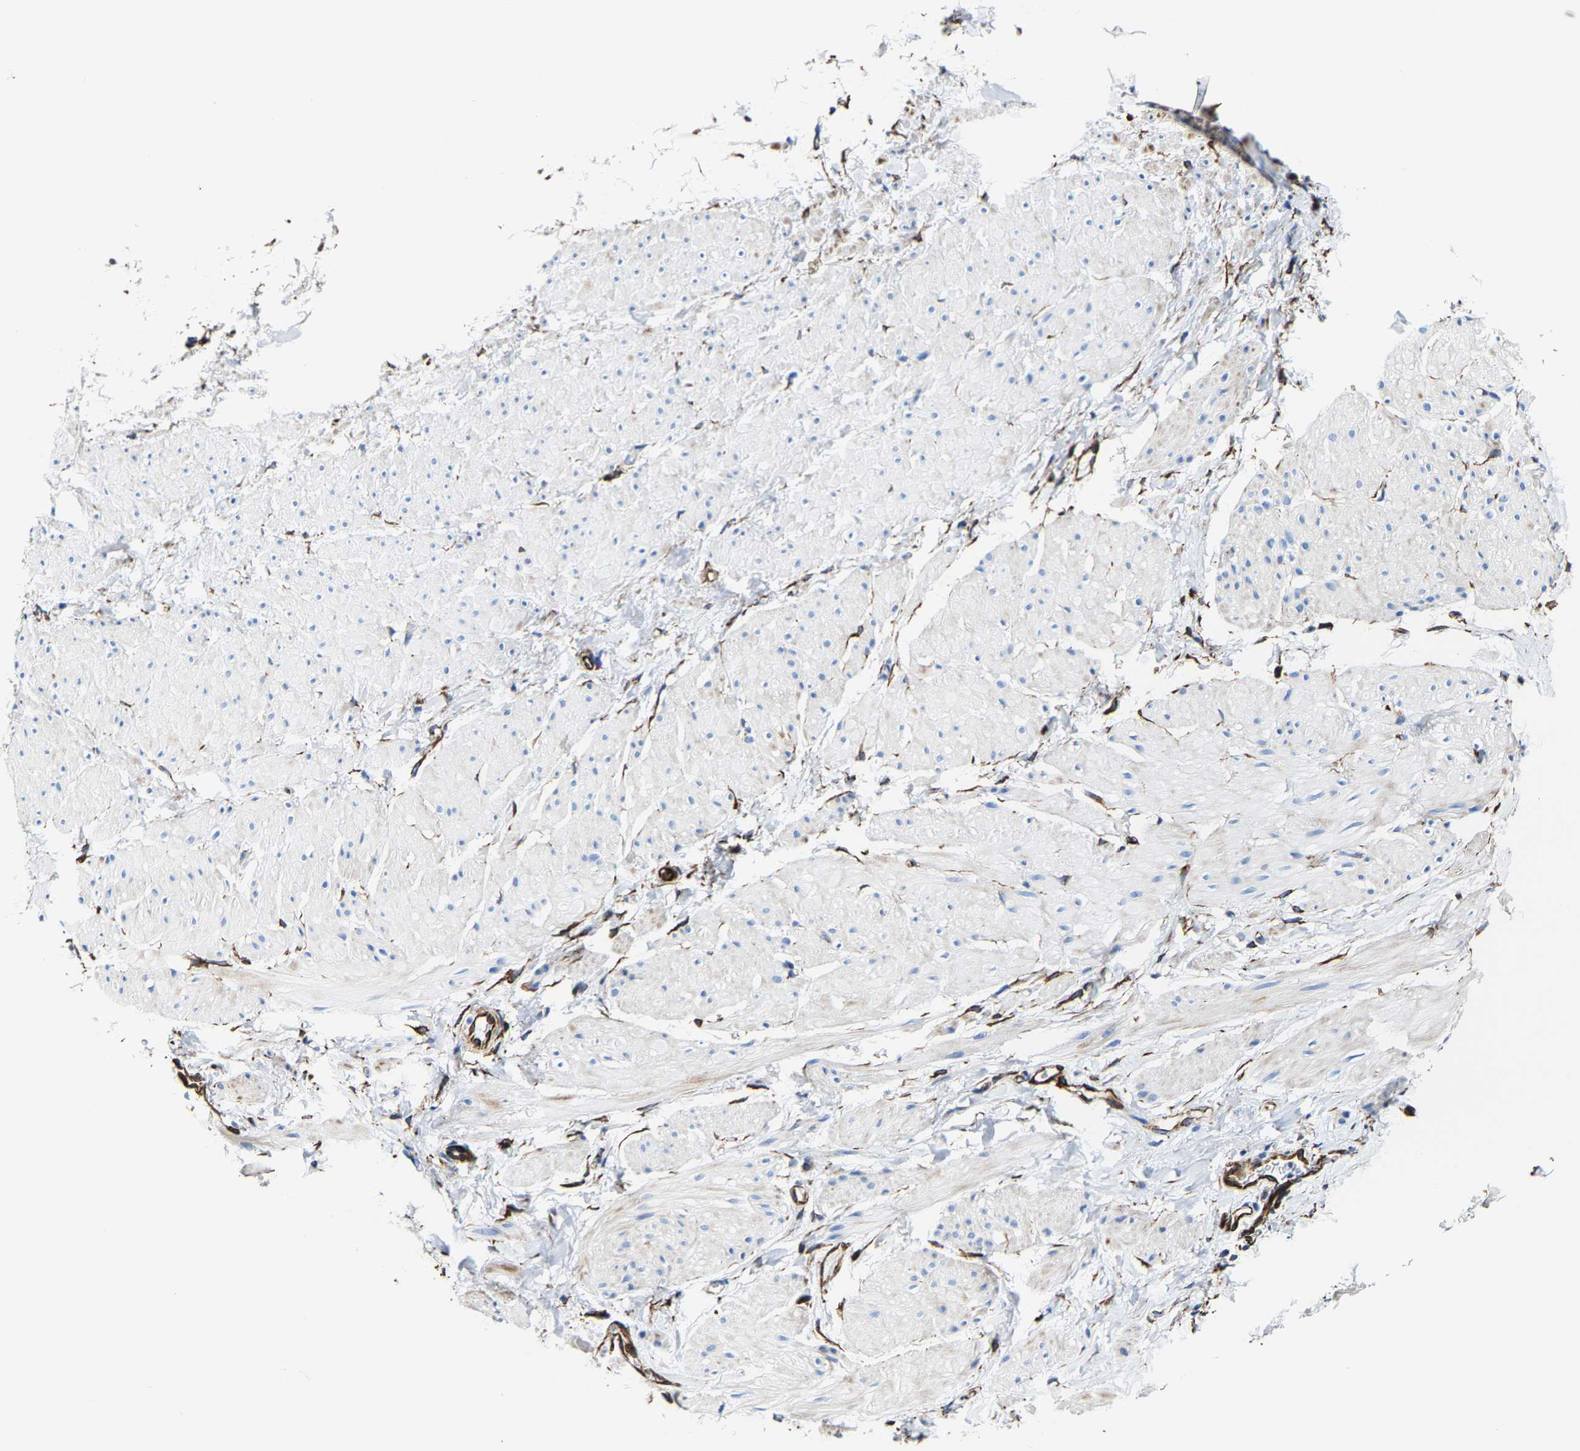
{"staining": {"intensity": "negative", "quantity": "none", "location": "none"}, "tissue": "smooth muscle", "cell_type": "Smooth muscle cells", "image_type": "normal", "snomed": [{"axis": "morphology", "description": "Normal tissue, NOS"}, {"axis": "topography", "description": "Smooth muscle"}], "caption": "This is an immunohistochemistry (IHC) micrograph of unremarkable smooth muscle. There is no staining in smooth muscle cells.", "gene": "MMEL1", "patient": {"sex": "male", "age": 16}}